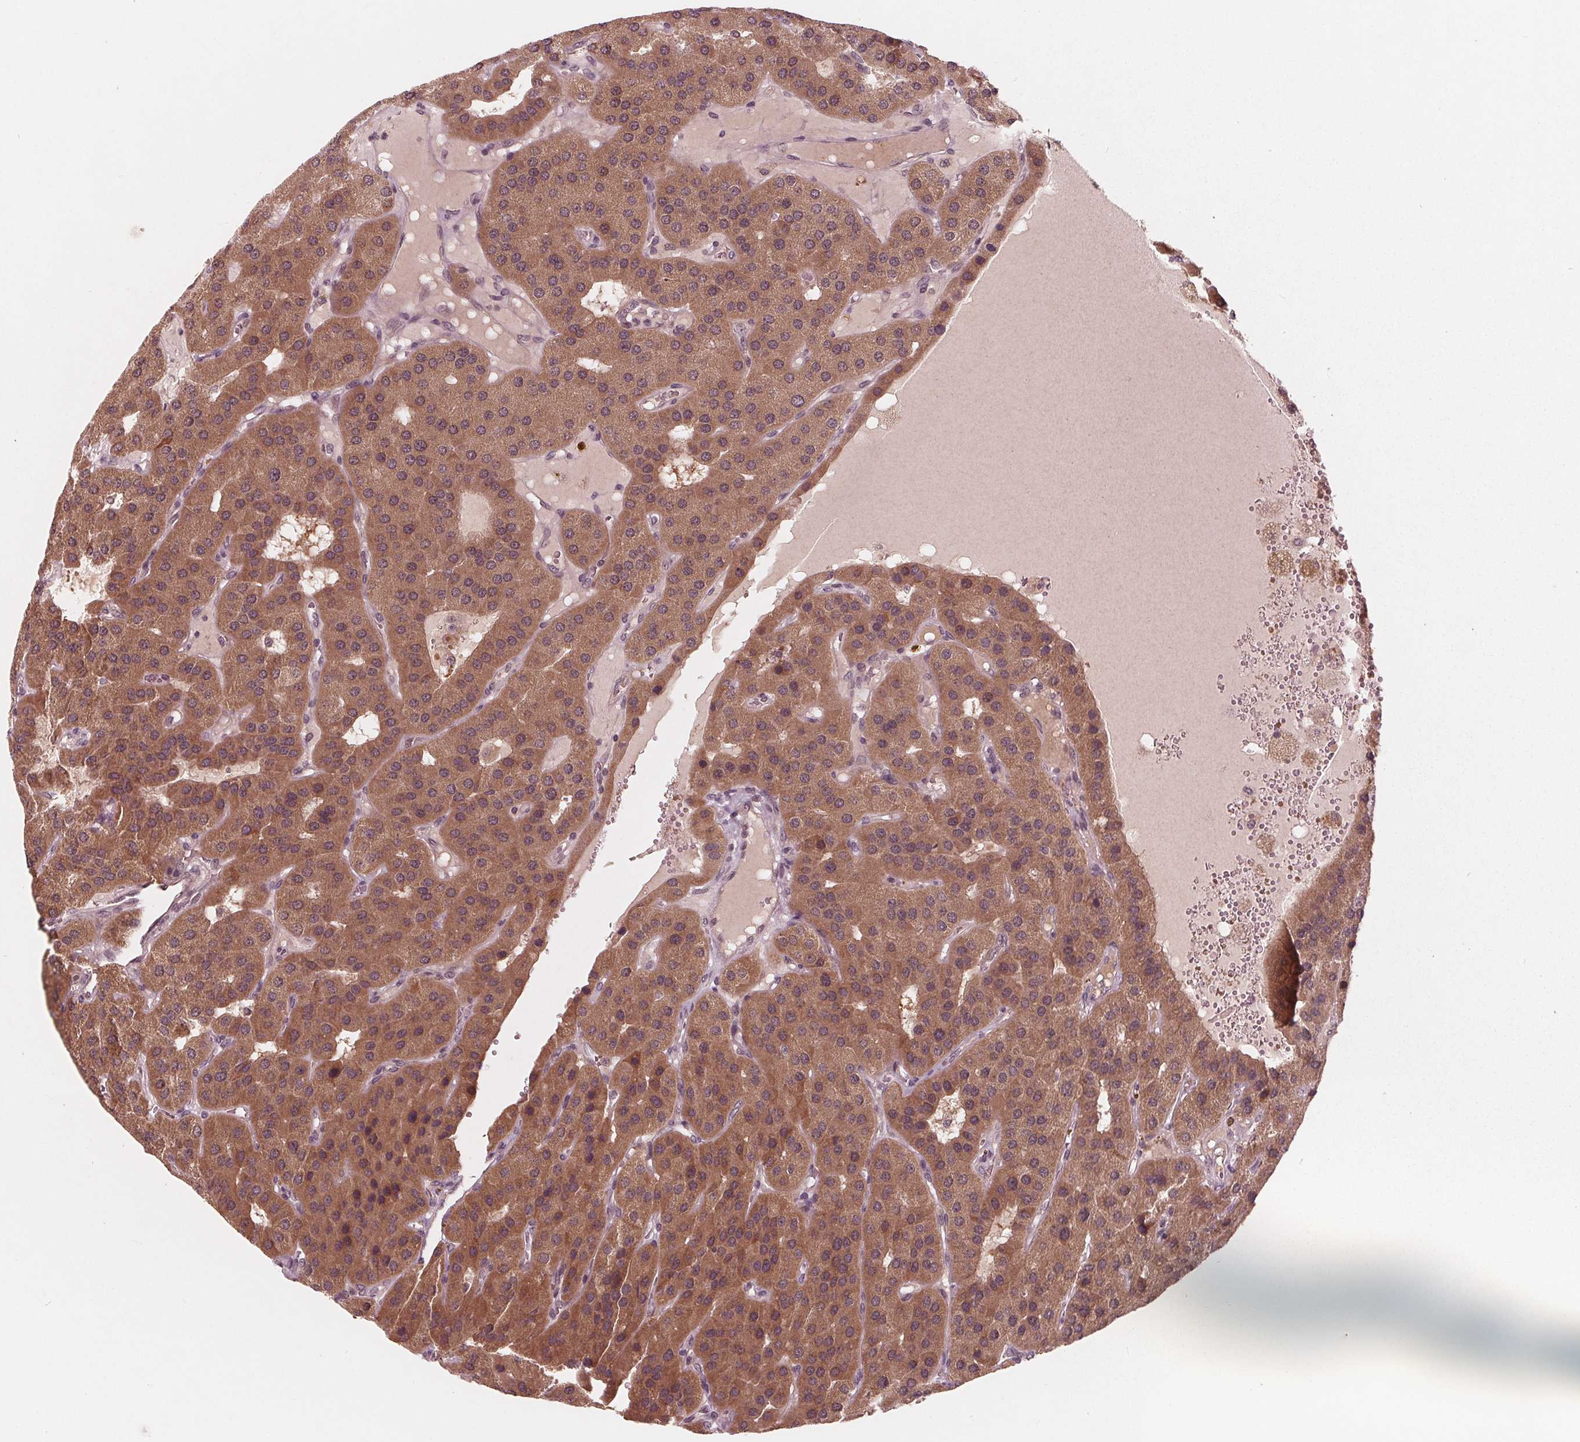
{"staining": {"intensity": "moderate", "quantity": ">75%", "location": "cytoplasmic/membranous"}, "tissue": "parathyroid gland", "cell_type": "Glandular cells", "image_type": "normal", "snomed": [{"axis": "morphology", "description": "Normal tissue, NOS"}, {"axis": "morphology", "description": "Adenoma, NOS"}, {"axis": "topography", "description": "Parathyroid gland"}], "caption": "The photomicrograph displays staining of benign parathyroid gland, revealing moderate cytoplasmic/membranous protein staining (brown color) within glandular cells. Nuclei are stained in blue.", "gene": "UBALD1", "patient": {"sex": "female", "age": 86}}